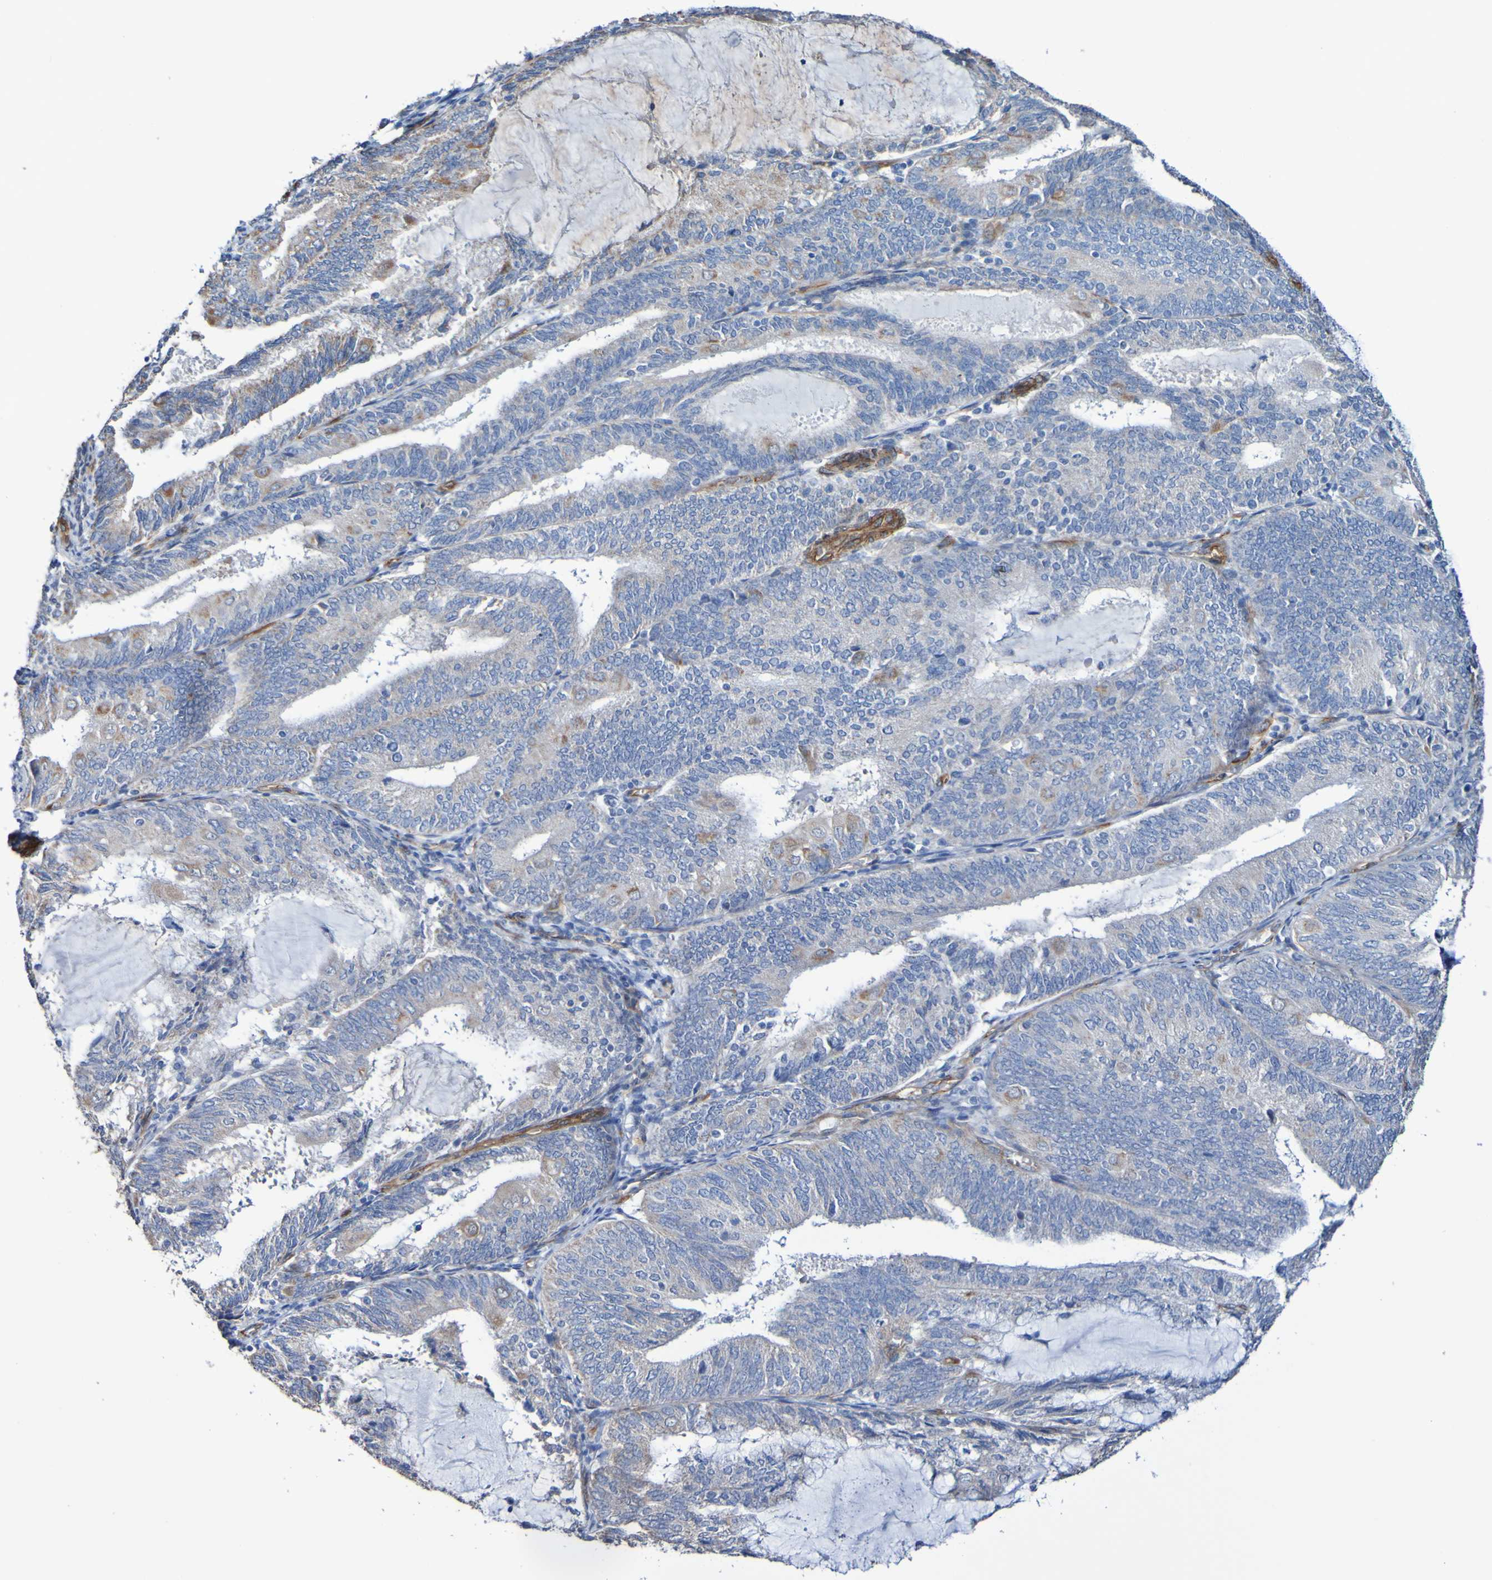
{"staining": {"intensity": "weak", "quantity": "<25%", "location": "cytoplasmic/membranous"}, "tissue": "endometrial cancer", "cell_type": "Tumor cells", "image_type": "cancer", "snomed": [{"axis": "morphology", "description": "Adenocarcinoma, NOS"}, {"axis": "topography", "description": "Endometrium"}], "caption": "Immunohistochemical staining of human endometrial cancer (adenocarcinoma) reveals no significant staining in tumor cells.", "gene": "ELMOD3", "patient": {"sex": "female", "age": 81}}